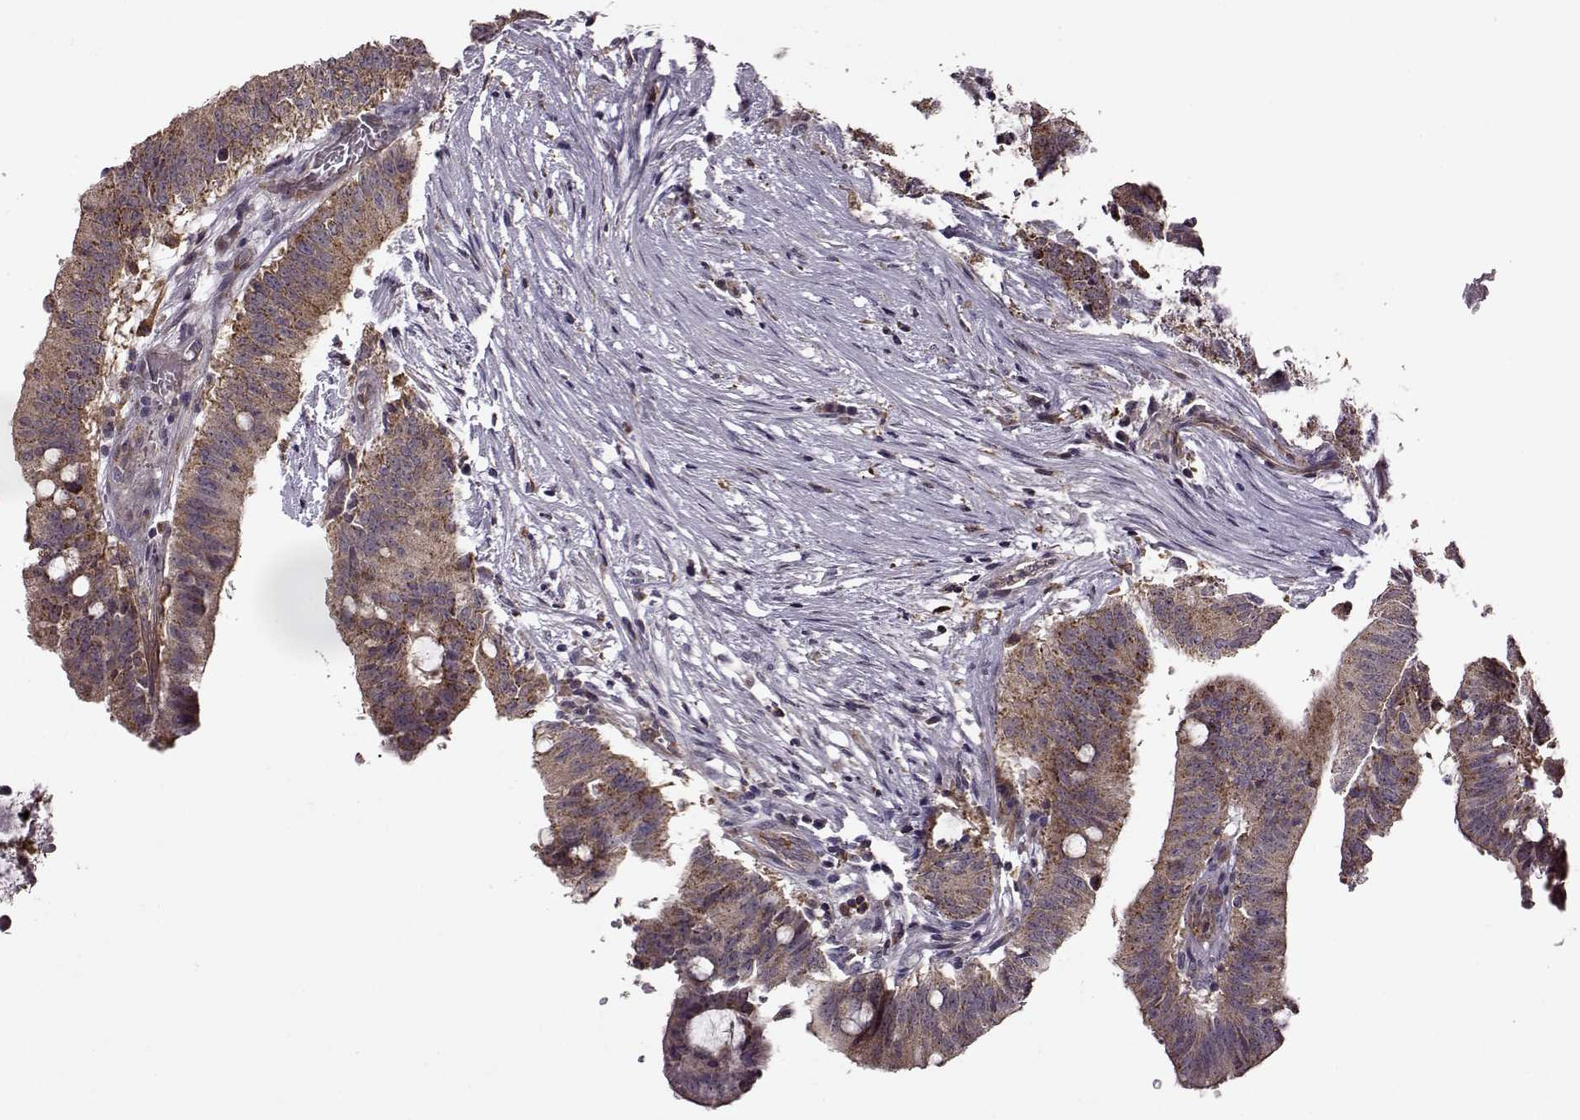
{"staining": {"intensity": "strong", "quantity": ">75%", "location": "cytoplasmic/membranous"}, "tissue": "colorectal cancer", "cell_type": "Tumor cells", "image_type": "cancer", "snomed": [{"axis": "morphology", "description": "Adenocarcinoma, NOS"}, {"axis": "topography", "description": "Colon"}], "caption": "Colorectal adenocarcinoma tissue demonstrates strong cytoplasmic/membranous positivity in approximately >75% of tumor cells, visualized by immunohistochemistry. Using DAB (brown) and hematoxylin (blue) stains, captured at high magnification using brightfield microscopy.", "gene": "MTSS1", "patient": {"sex": "female", "age": 43}}